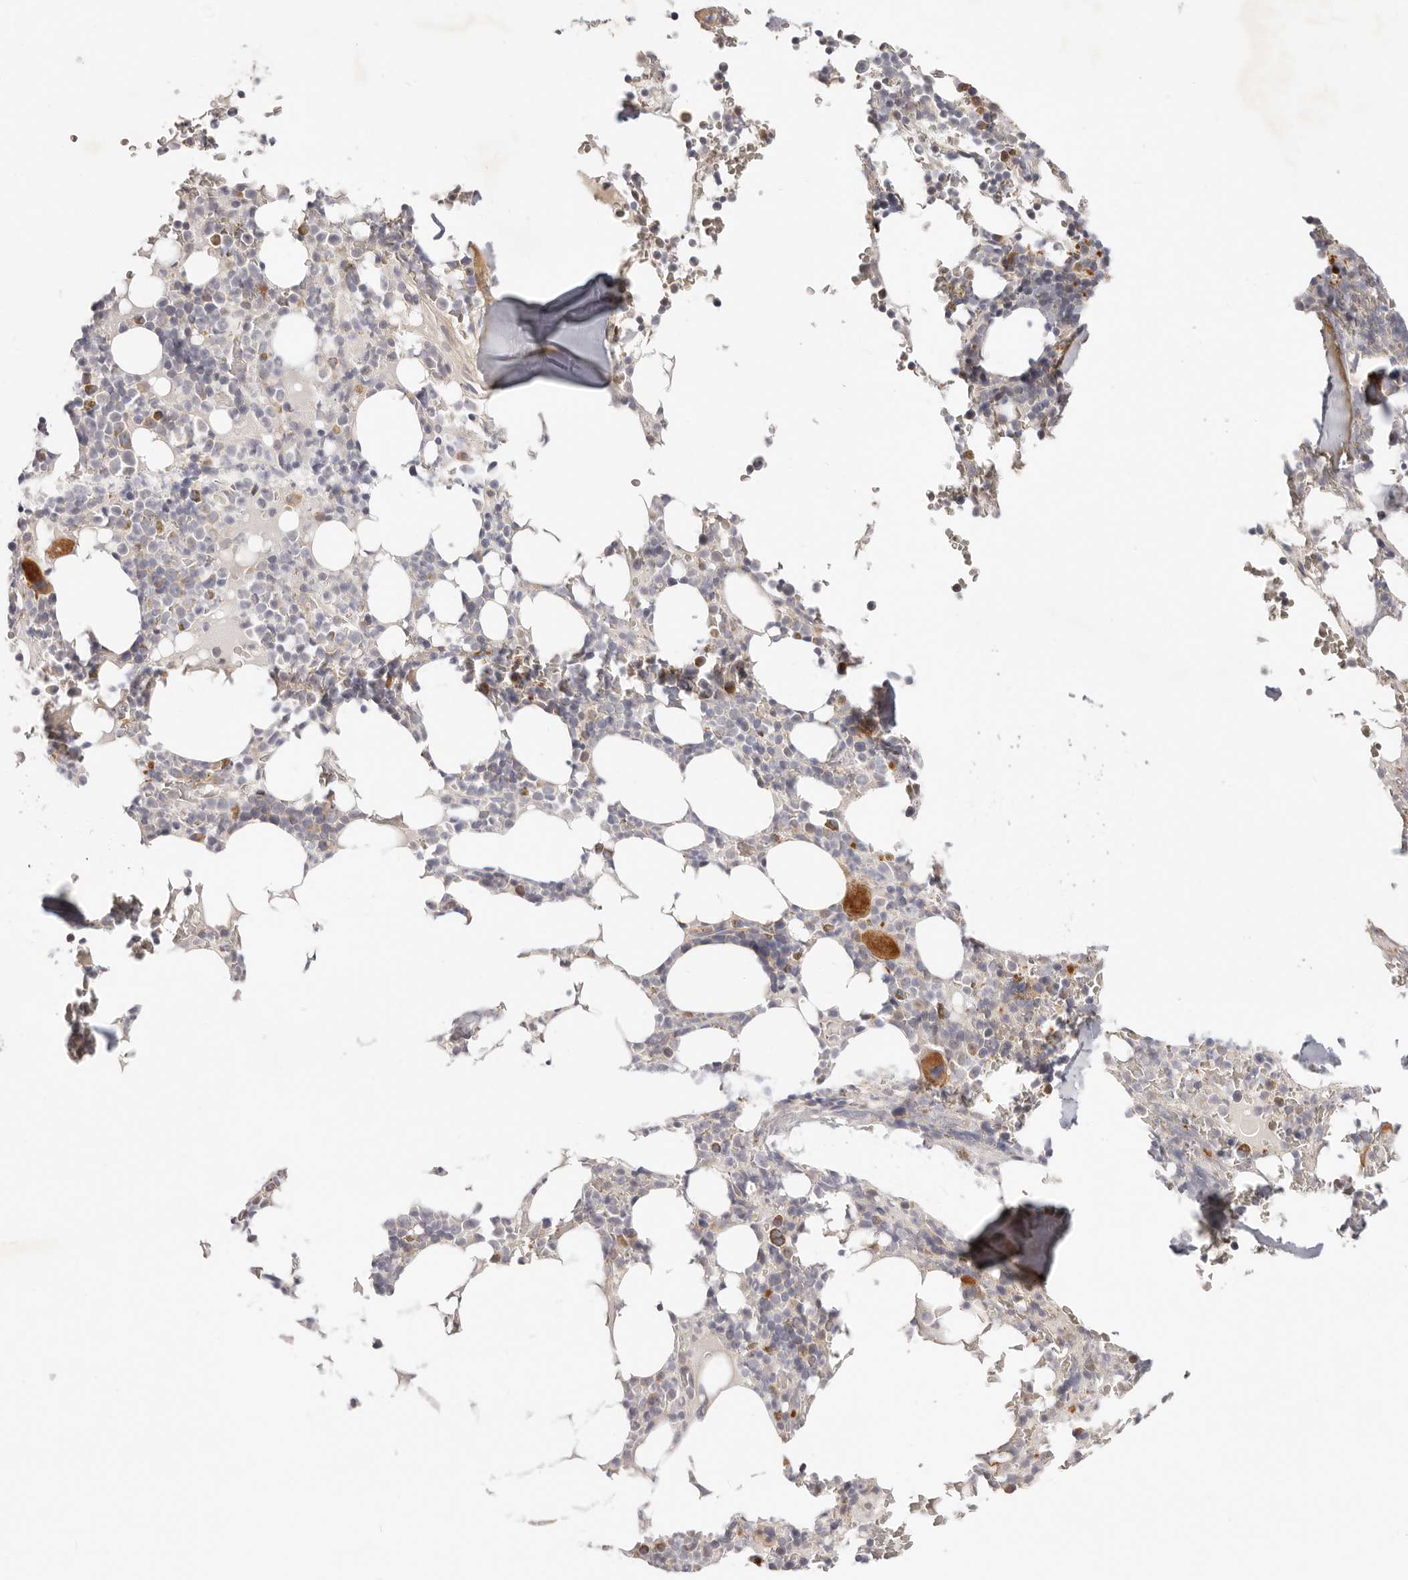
{"staining": {"intensity": "moderate", "quantity": "<25%", "location": "cytoplasmic/membranous"}, "tissue": "bone marrow", "cell_type": "Hematopoietic cells", "image_type": "normal", "snomed": [{"axis": "morphology", "description": "Normal tissue, NOS"}, {"axis": "topography", "description": "Bone marrow"}], "caption": "Bone marrow stained with DAB (3,3'-diaminobenzidine) immunohistochemistry shows low levels of moderate cytoplasmic/membranous positivity in about <25% of hematopoietic cells. The staining was performed using DAB, with brown indicating positive protein expression. Nuclei are stained blue with hematoxylin.", "gene": "TFB2M", "patient": {"sex": "male", "age": 58}}